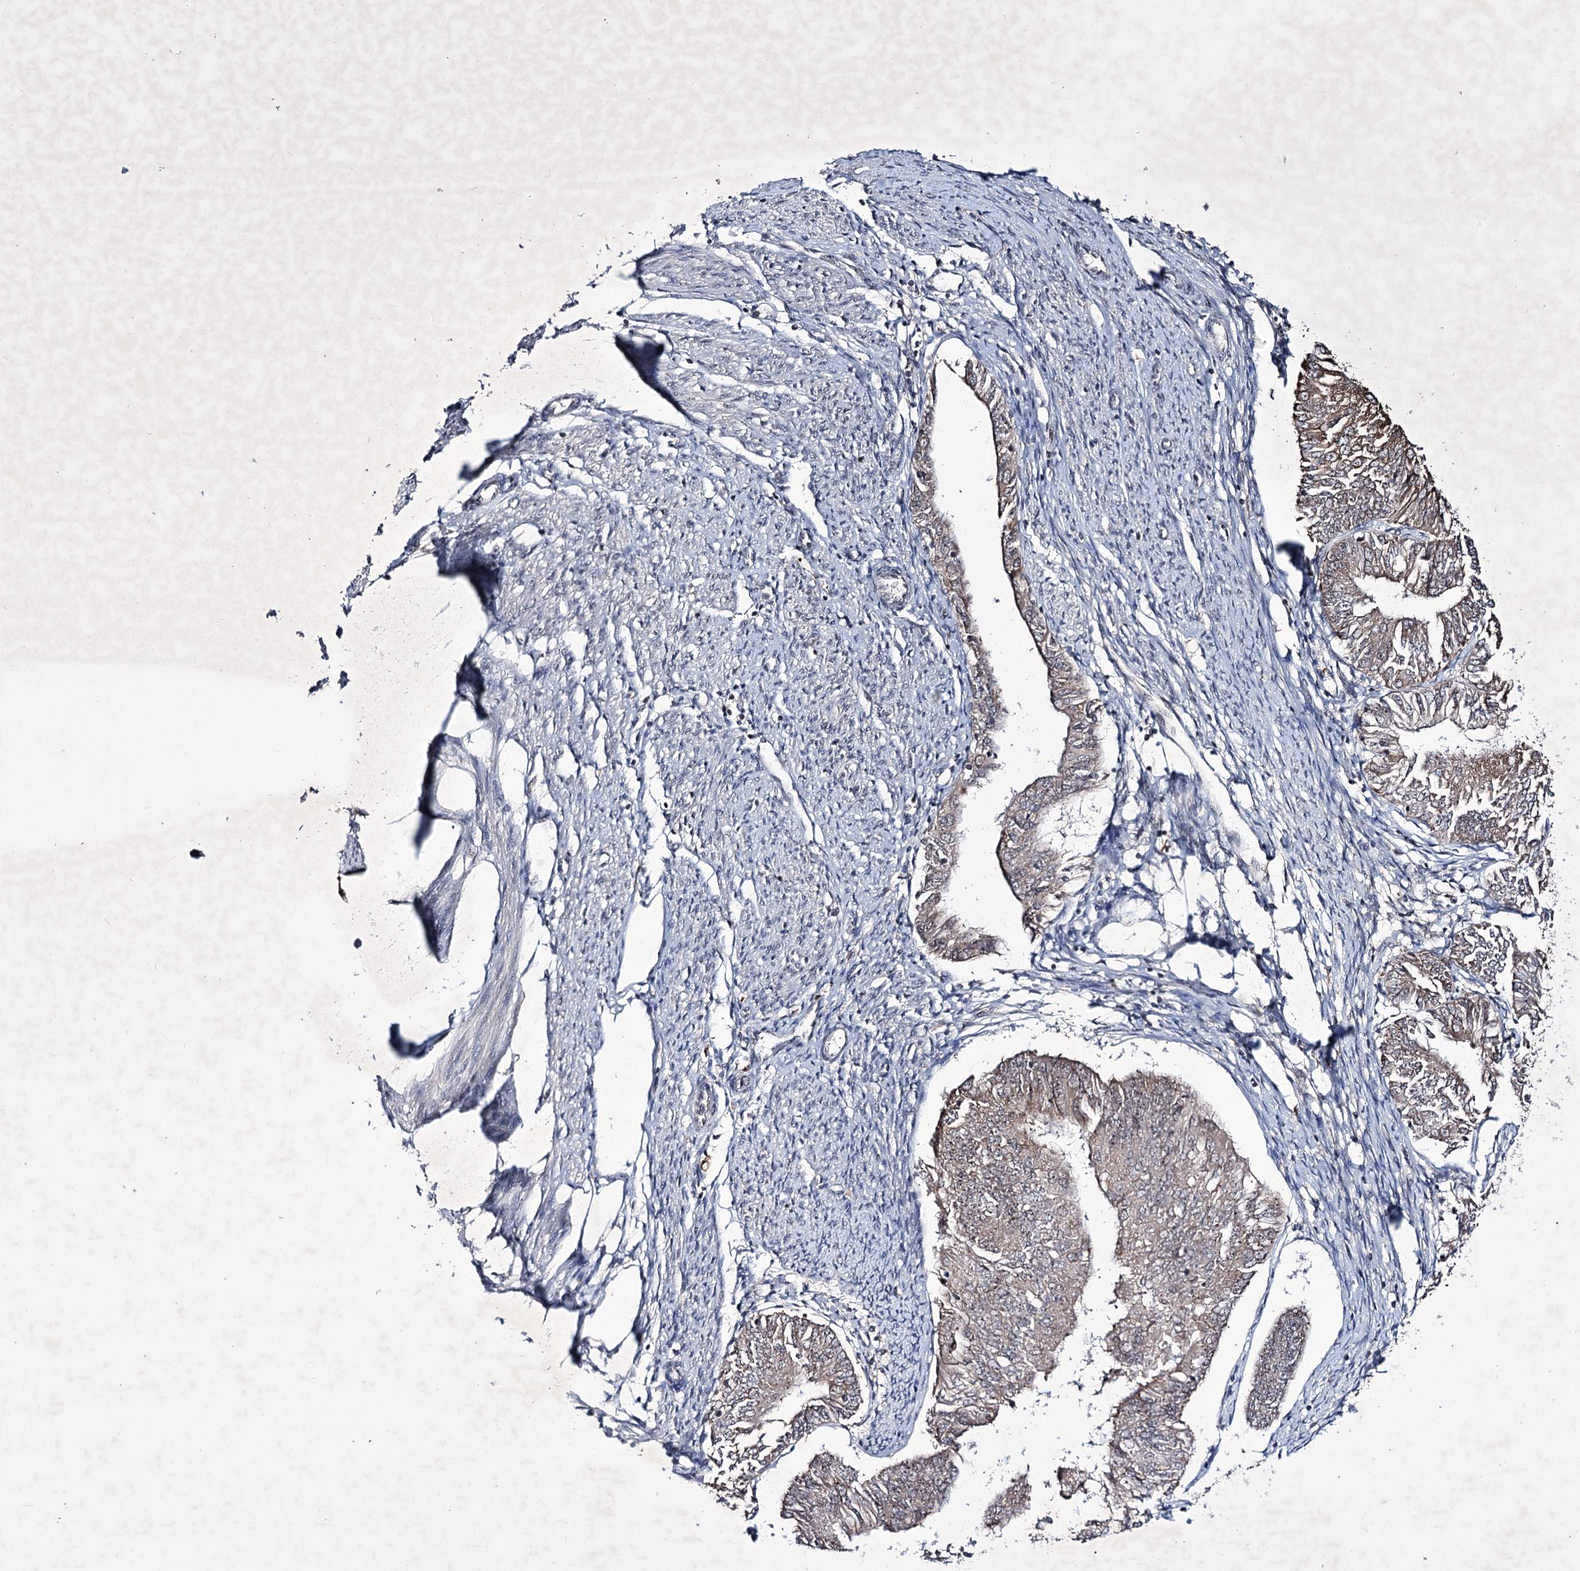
{"staining": {"intensity": "weak", "quantity": "25%-75%", "location": "cytoplasmic/membranous"}, "tissue": "endometrial cancer", "cell_type": "Tumor cells", "image_type": "cancer", "snomed": [{"axis": "morphology", "description": "Adenocarcinoma, NOS"}, {"axis": "topography", "description": "Endometrium"}], "caption": "About 25%-75% of tumor cells in endometrial cancer demonstrate weak cytoplasmic/membranous protein positivity as visualized by brown immunohistochemical staining.", "gene": "VGLL4", "patient": {"sex": "female", "age": 58}}